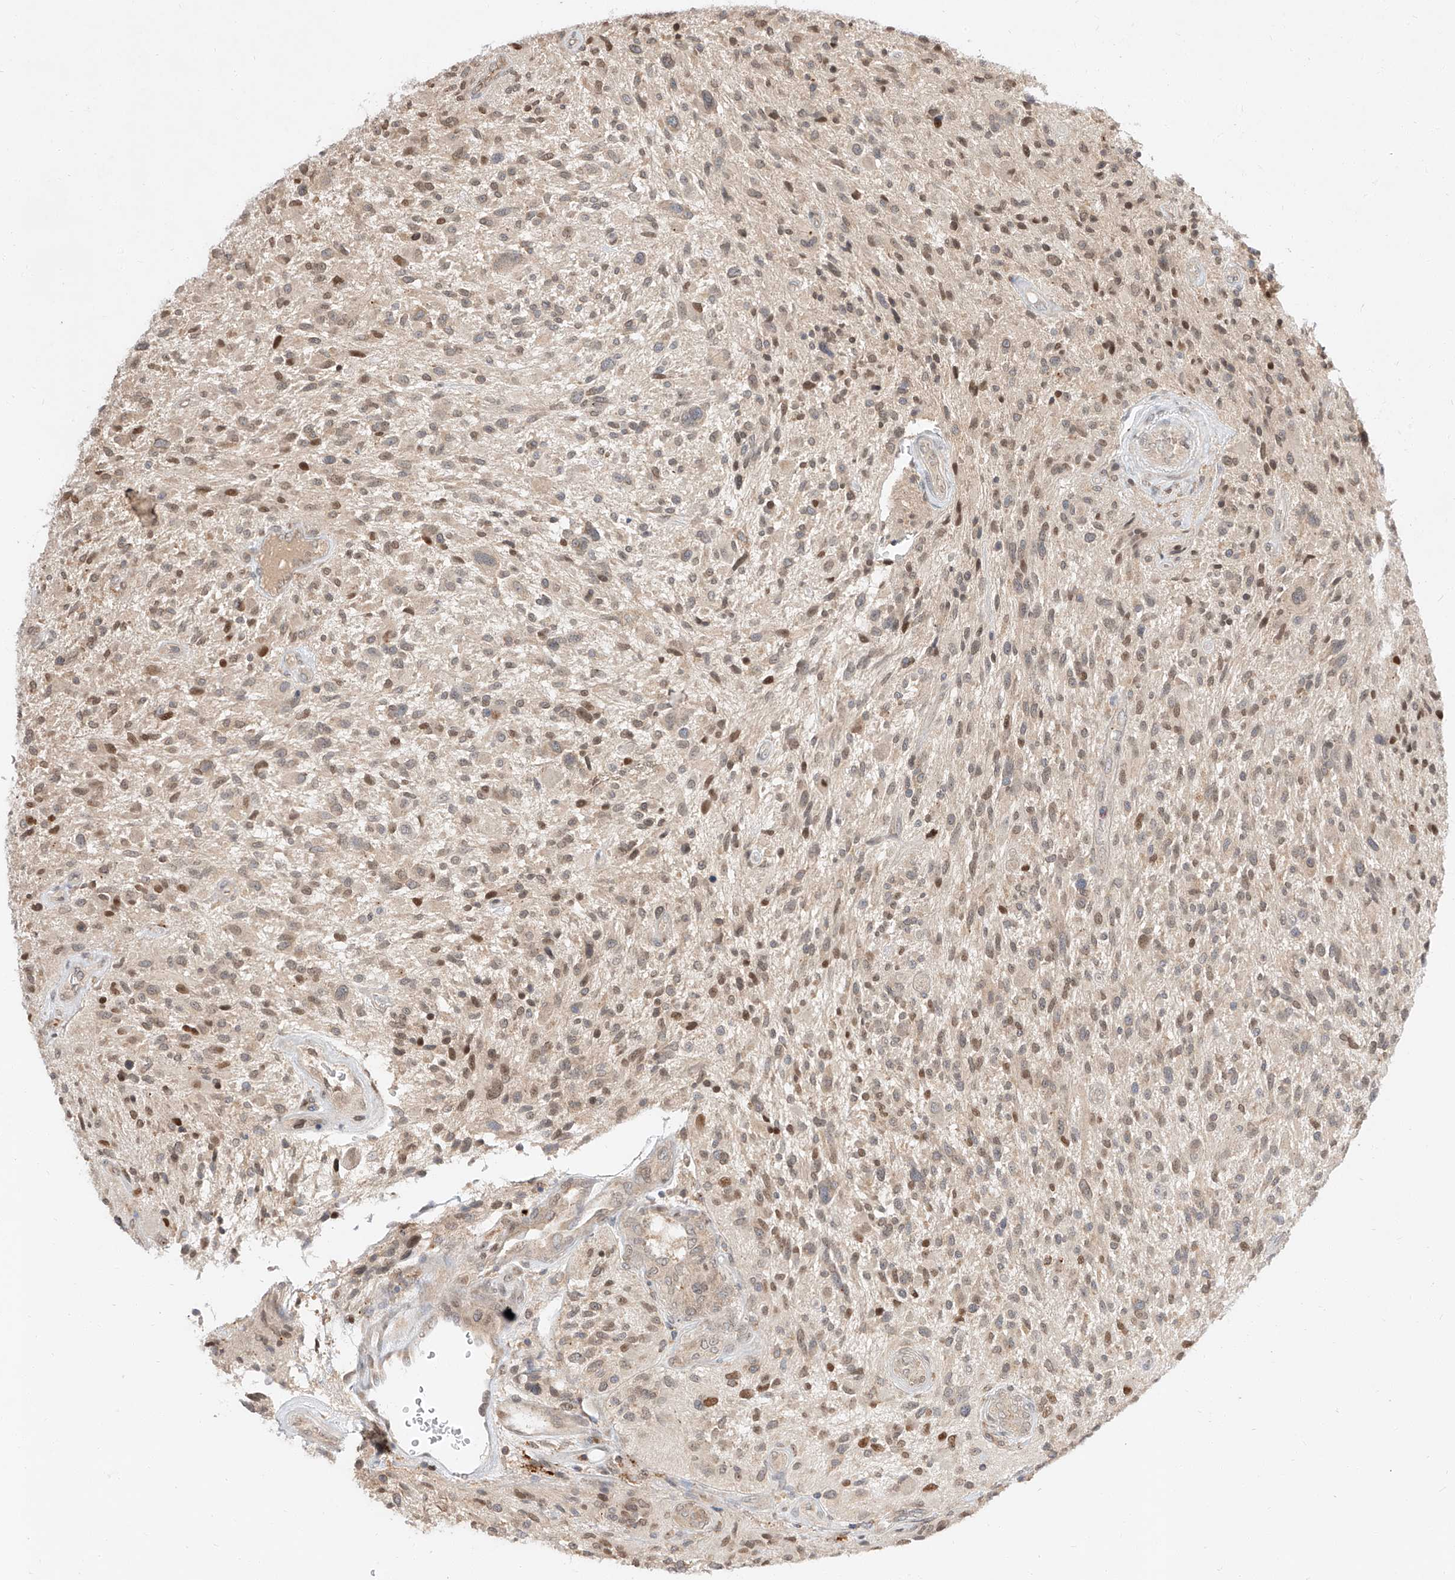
{"staining": {"intensity": "moderate", "quantity": "25%-75%", "location": "nuclear"}, "tissue": "glioma", "cell_type": "Tumor cells", "image_type": "cancer", "snomed": [{"axis": "morphology", "description": "Glioma, malignant, High grade"}, {"axis": "topography", "description": "Brain"}], "caption": "Moderate nuclear positivity for a protein is present in about 25%-75% of tumor cells of high-grade glioma (malignant) using immunohistochemistry (IHC).", "gene": "DIRAS3", "patient": {"sex": "male", "age": 47}}